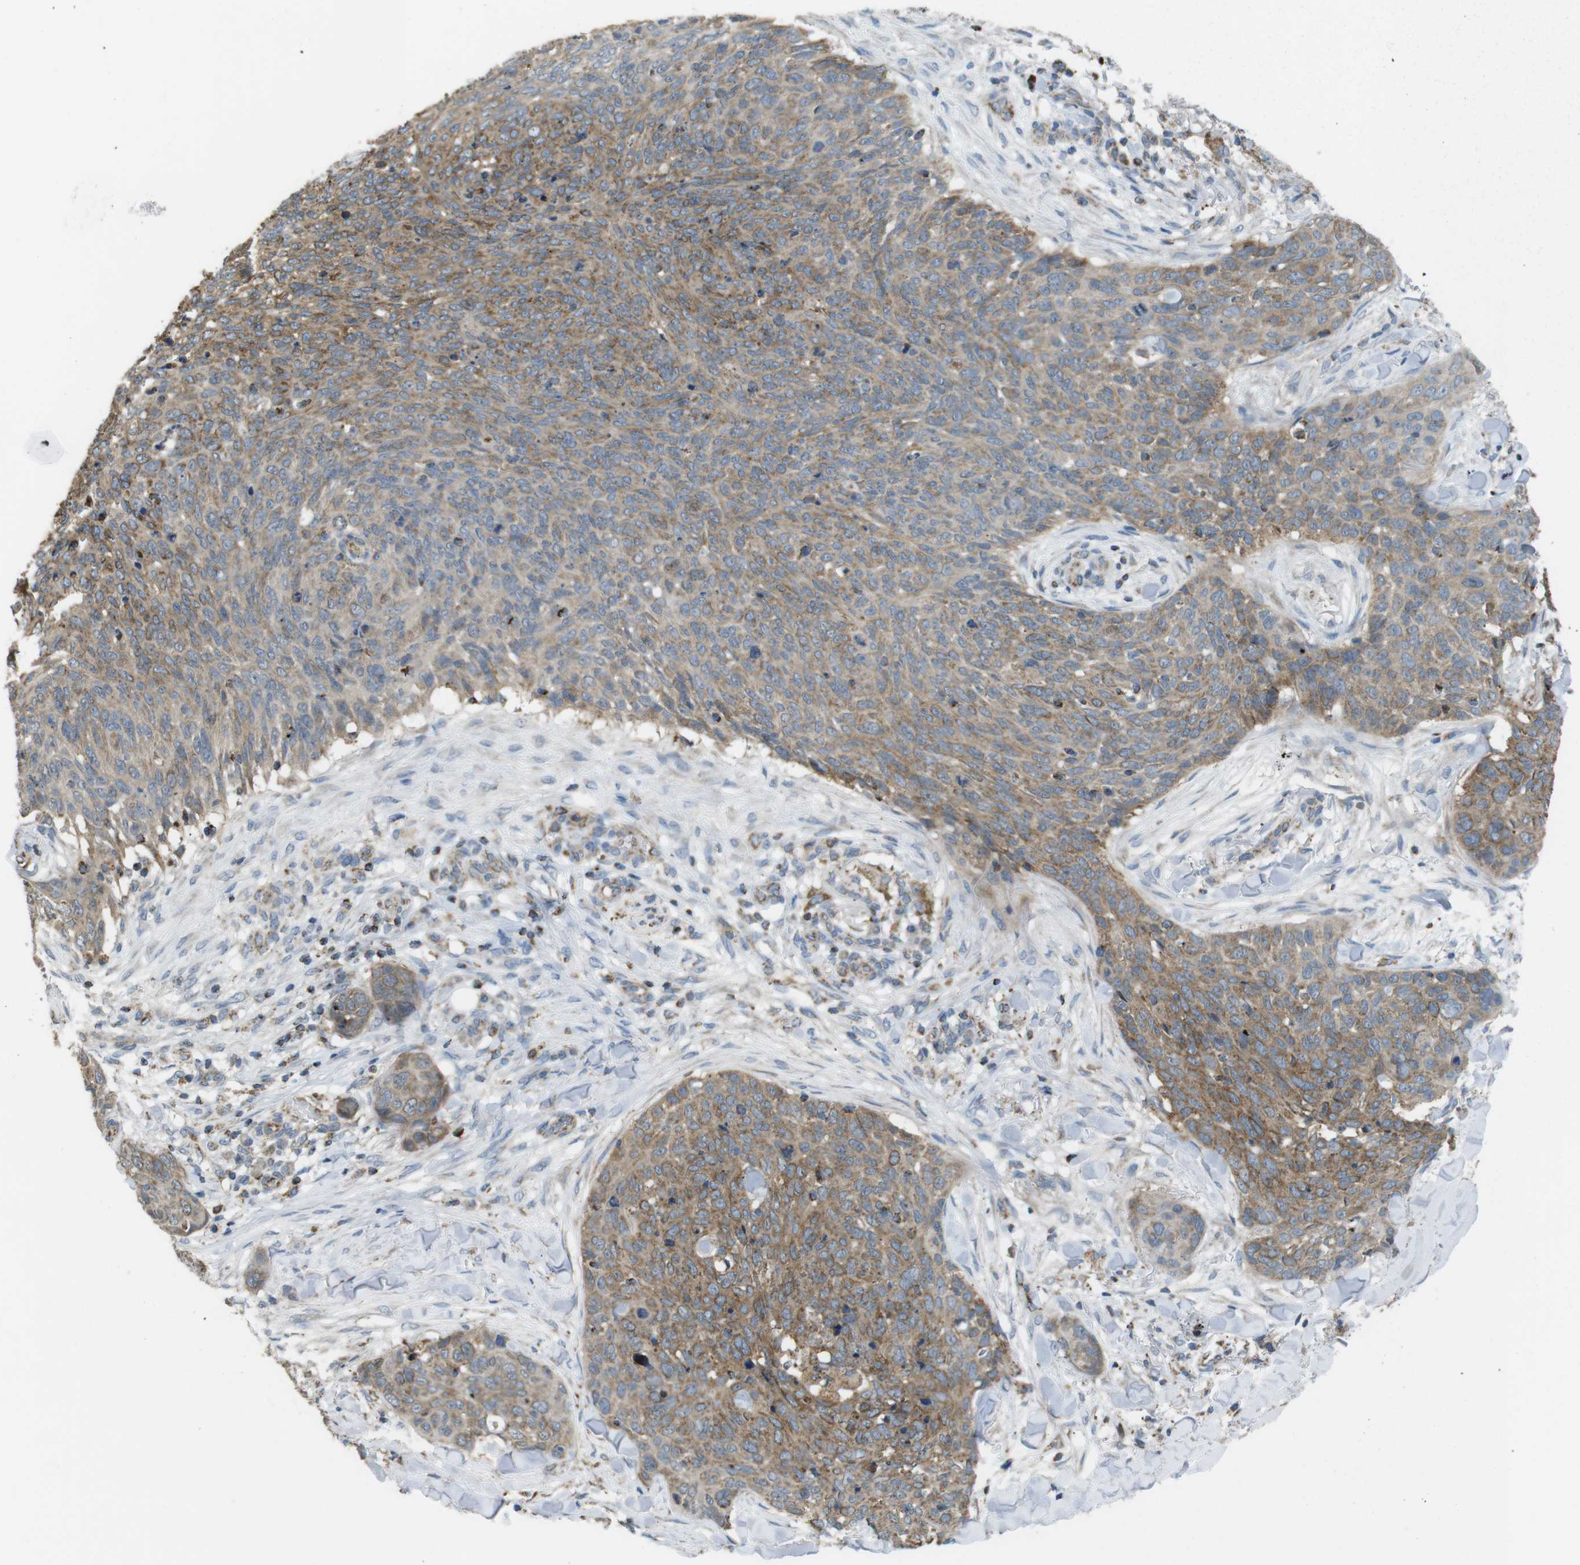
{"staining": {"intensity": "moderate", "quantity": ">75%", "location": "cytoplasmic/membranous"}, "tissue": "skin cancer", "cell_type": "Tumor cells", "image_type": "cancer", "snomed": [{"axis": "morphology", "description": "Squamous cell carcinoma in situ, NOS"}, {"axis": "morphology", "description": "Squamous cell carcinoma, NOS"}, {"axis": "topography", "description": "Skin"}], "caption": "Immunohistochemistry (IHC) staining of skin squamous cell carcinoma, which demonstrates medium levels of moderate cytoplasmic/membranous expression in about >75% of tumor cells indicating moderate cytoplasmic/membranous protein staining. The staining was performed using DAB (3,3'-diaminobenzidine) (brown) for protein detection and nuclei were counterstained in hematoxylin (blue).", "gene": "GRIK2", "patient": {"sex": "male", "age": 93}}